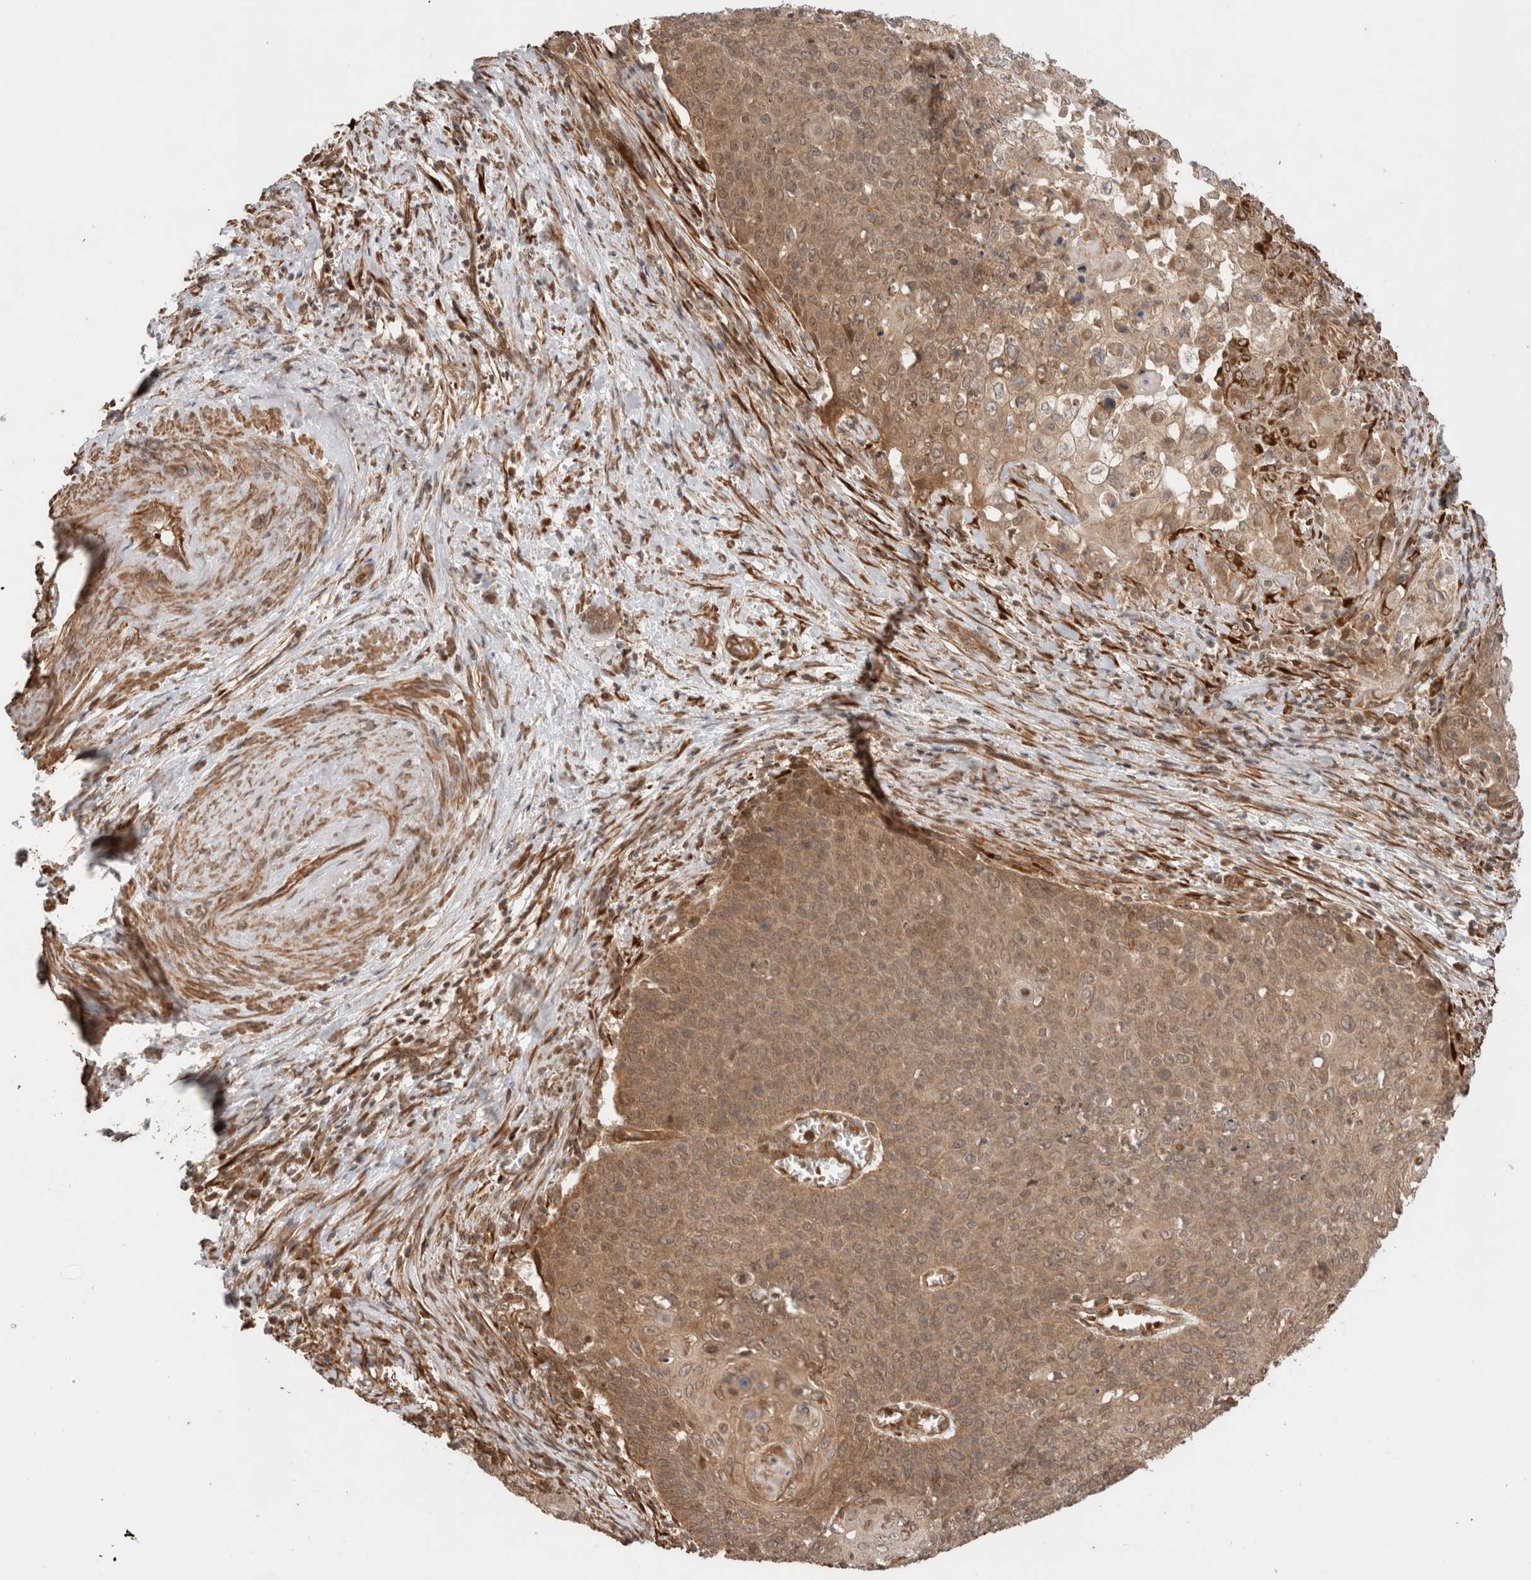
{"staining": {"intensity": "moderate", "quantity": ">75%", "location": "cytoplasmic/membranous"}, "tissue": "cervical cancer", "cell_type": "Tumor cells", "image_type": "cancer", "snomed": [{"axis": "morphology", "description": "Squamous cell carcinoma, NOS"}, {"axis": "topography", "description": "Cervix"}], "caption": "IHC photomicrograph of cervical cancer (squamous cell carcinoma) stained for a protein (brown), which exhibits medium levels of moderate cytoplasmic/membranous positivity in about >75% of tumor cells.", "gene": "ZNF649", "patient": {"sex": "female", "age": 39}}